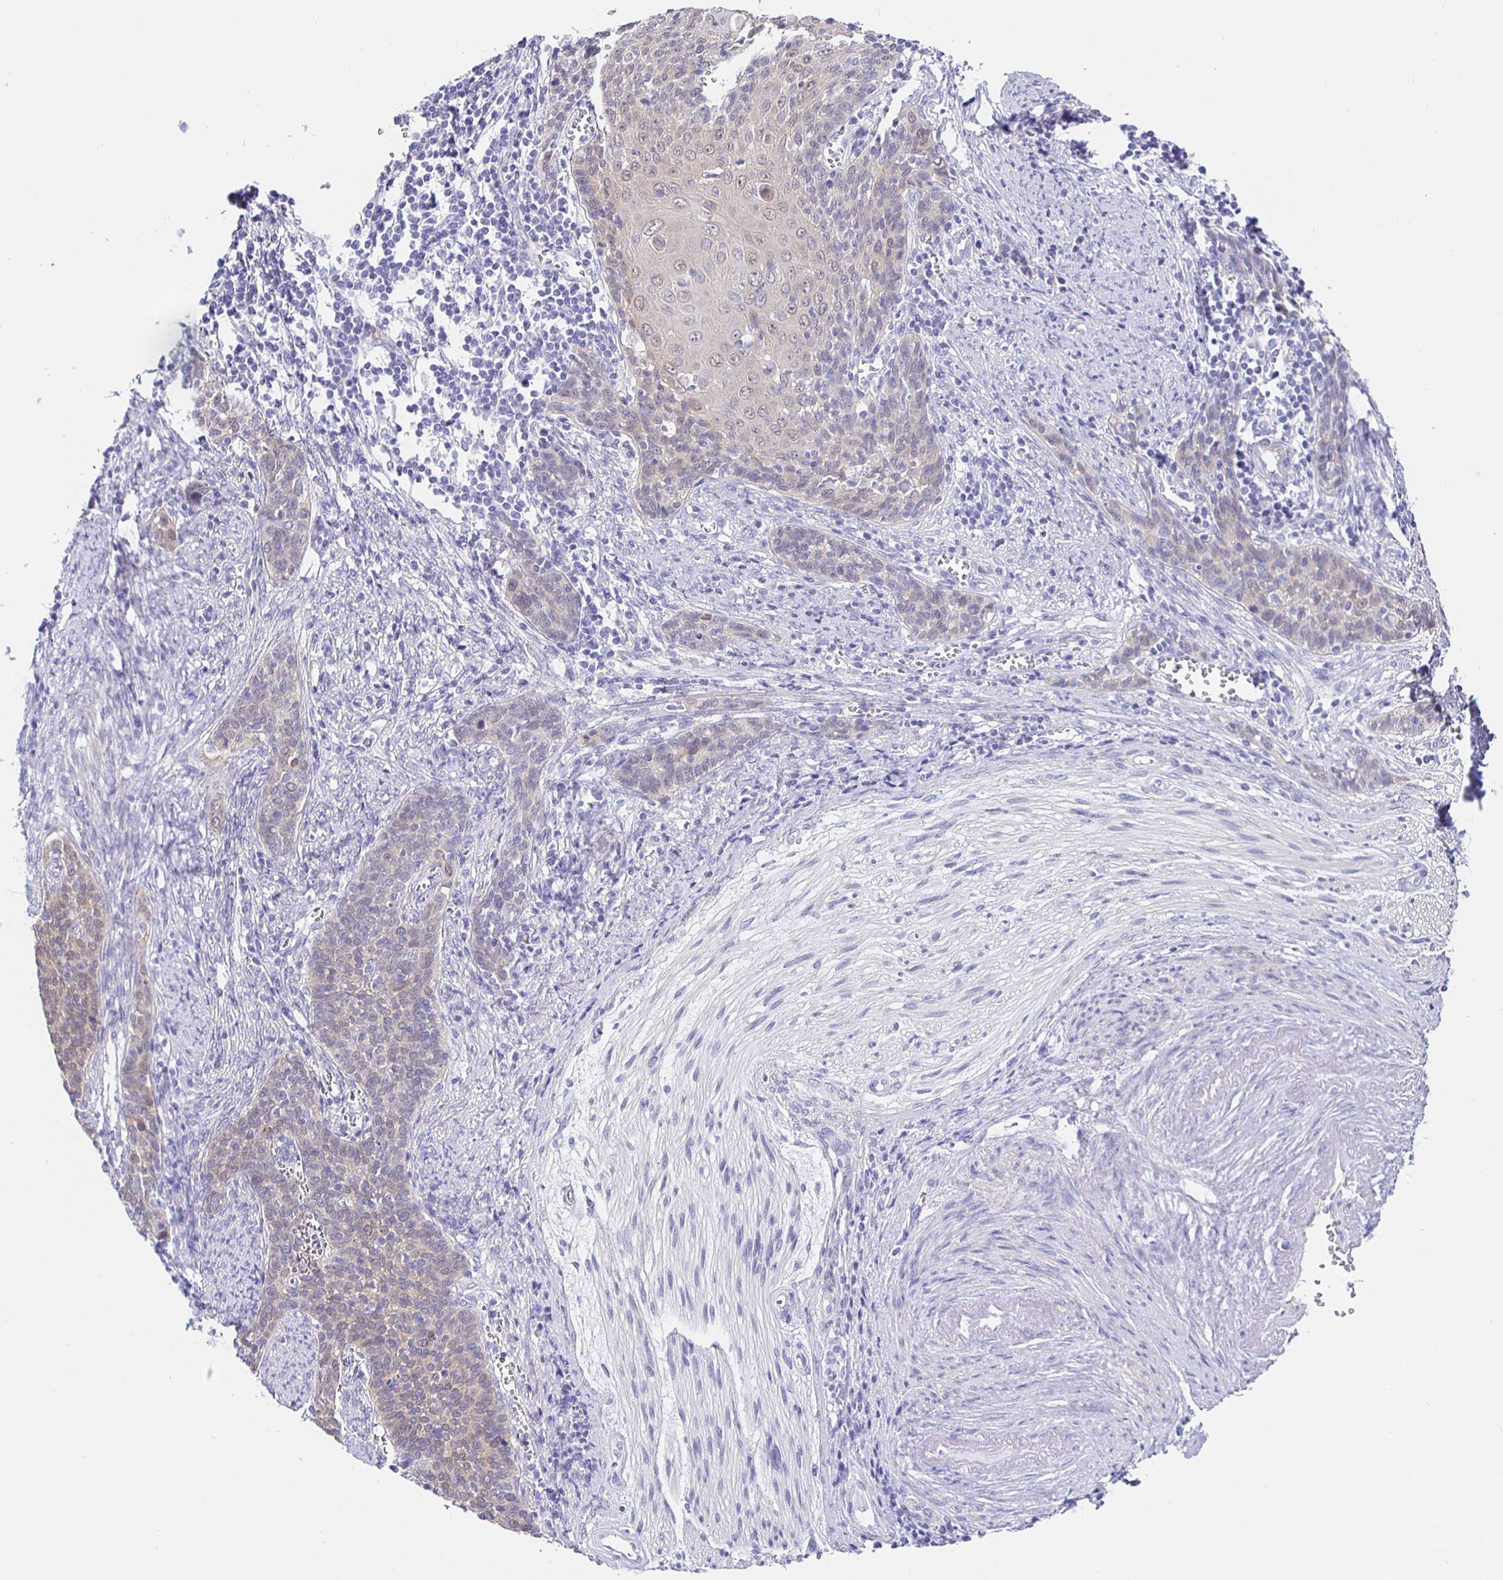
{"staining": {"intensity": "negative", "quantity": "none", "location": "none"}, "tissue": "cervical cancer", "cell_type": "Tumor cells", "image_type": "cancer", "snomed": [{"axis": "morphology", "description": "Squamous cell carcinoma, NOS"}, {"axis": "topography", "description": "Cervix"}], "caption": "Tumor cells are negative for protein expression in human cervical cancer (squamous cell carcinoma). Brightfield microscopy of immunohistochemistry stained with DAB (3,3'-diaminobenzidine) (brown) and hematoxylin (blue), captured at high magnification.", "gene": "HSPA4L", "patient": {"sex": "female", "age": 39}}